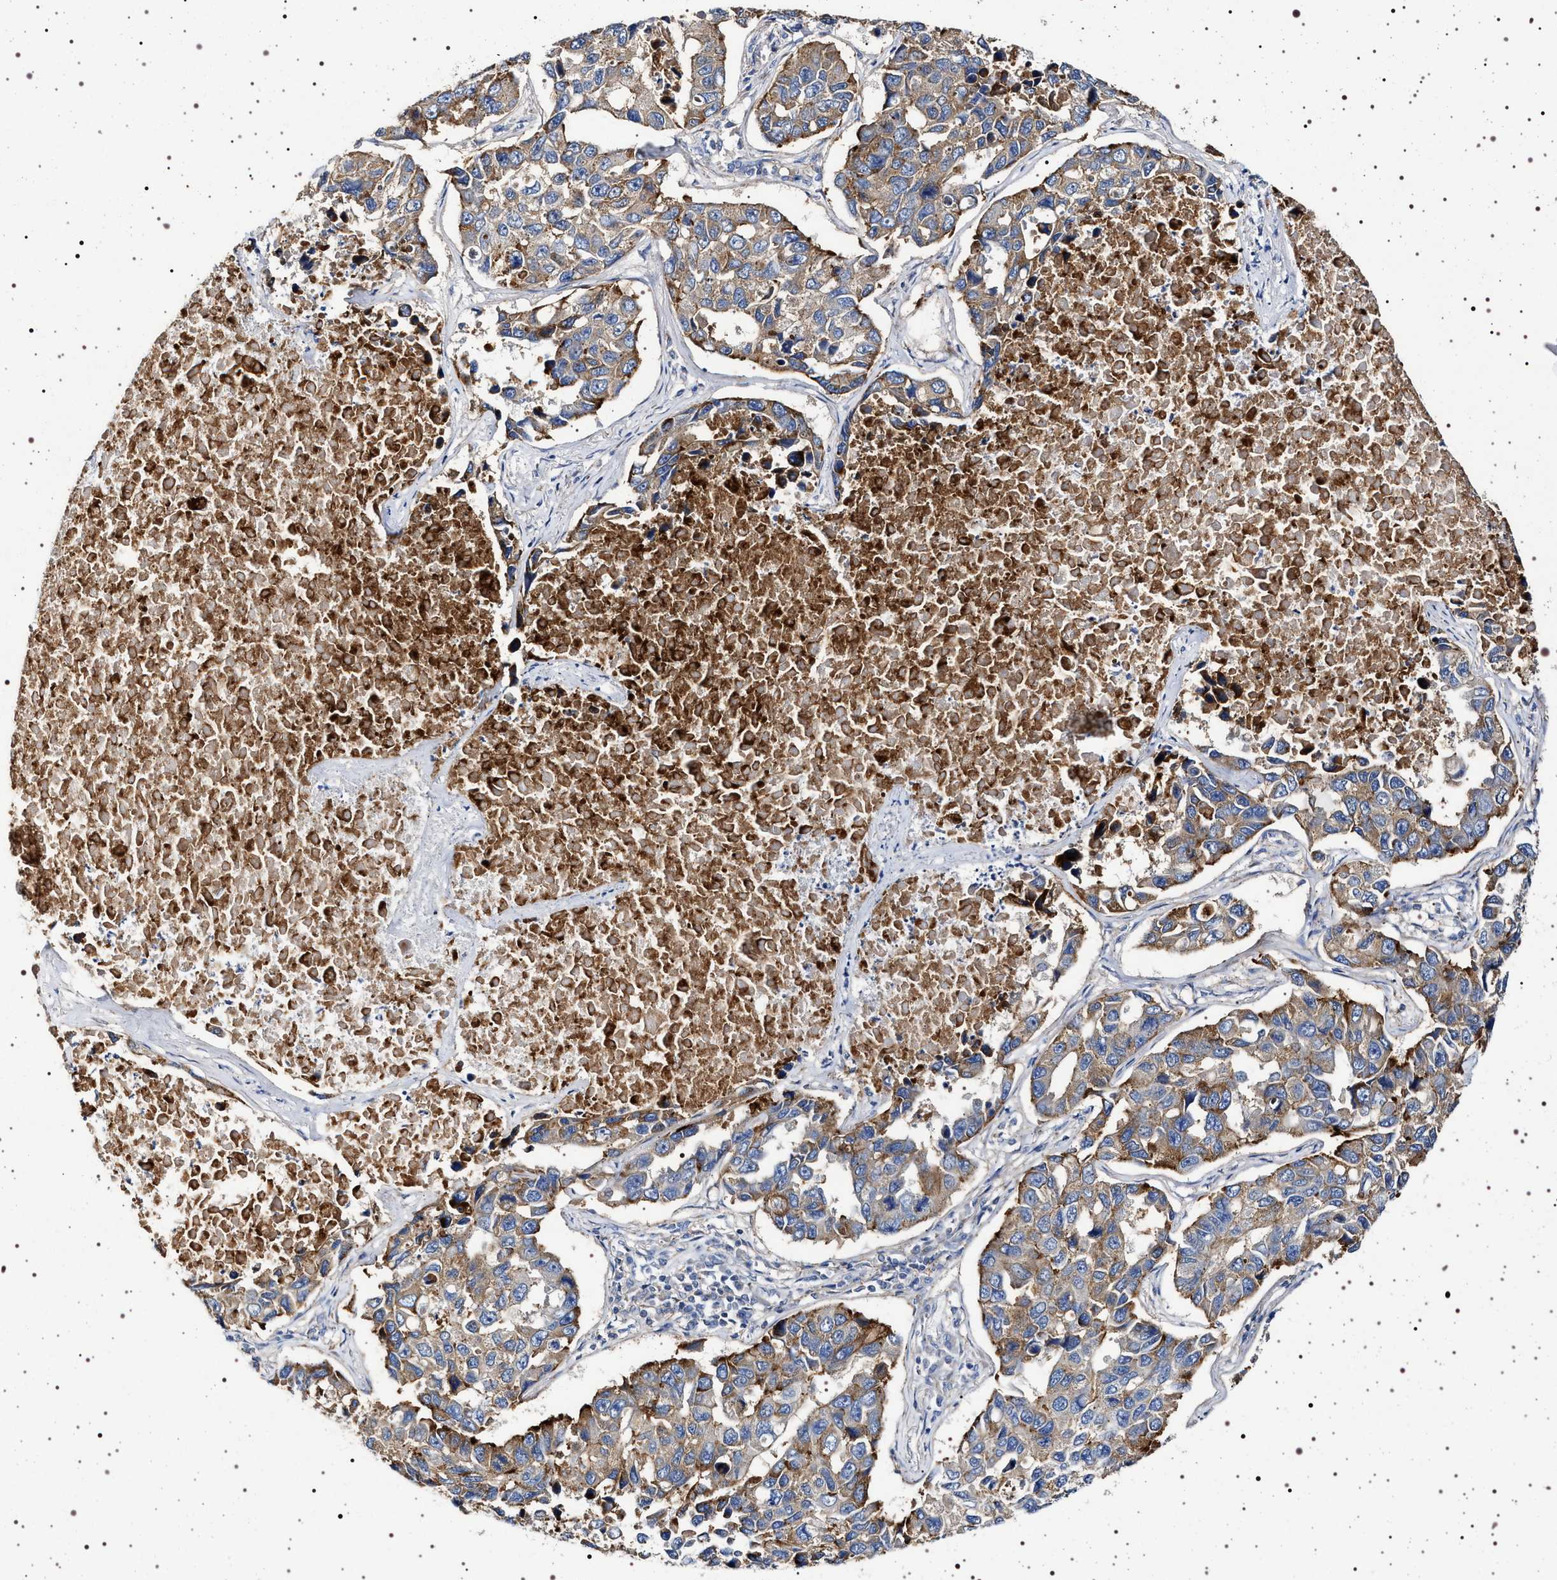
{"staining": {"intensity": "moderate", "quantity": ">75%", "location": "cytoplasmic/membranous"}, "tissue": "lung cancer", "cell_type": "Tumor cells", "image_type": "cancer", "snomed": [{"axis": "morphology", "description": "Adenocarcinoma, NOS"}, {"axis": "topography", "description": "Lung"}], "caption": "Lung cancer (adenocarcinoma) stained for a protein exhibits moderate cytoplasmic/membranous positivity in tumor cells.", "gene": "NAALADL2", "patient": {"sex": "male", "age": 64}}